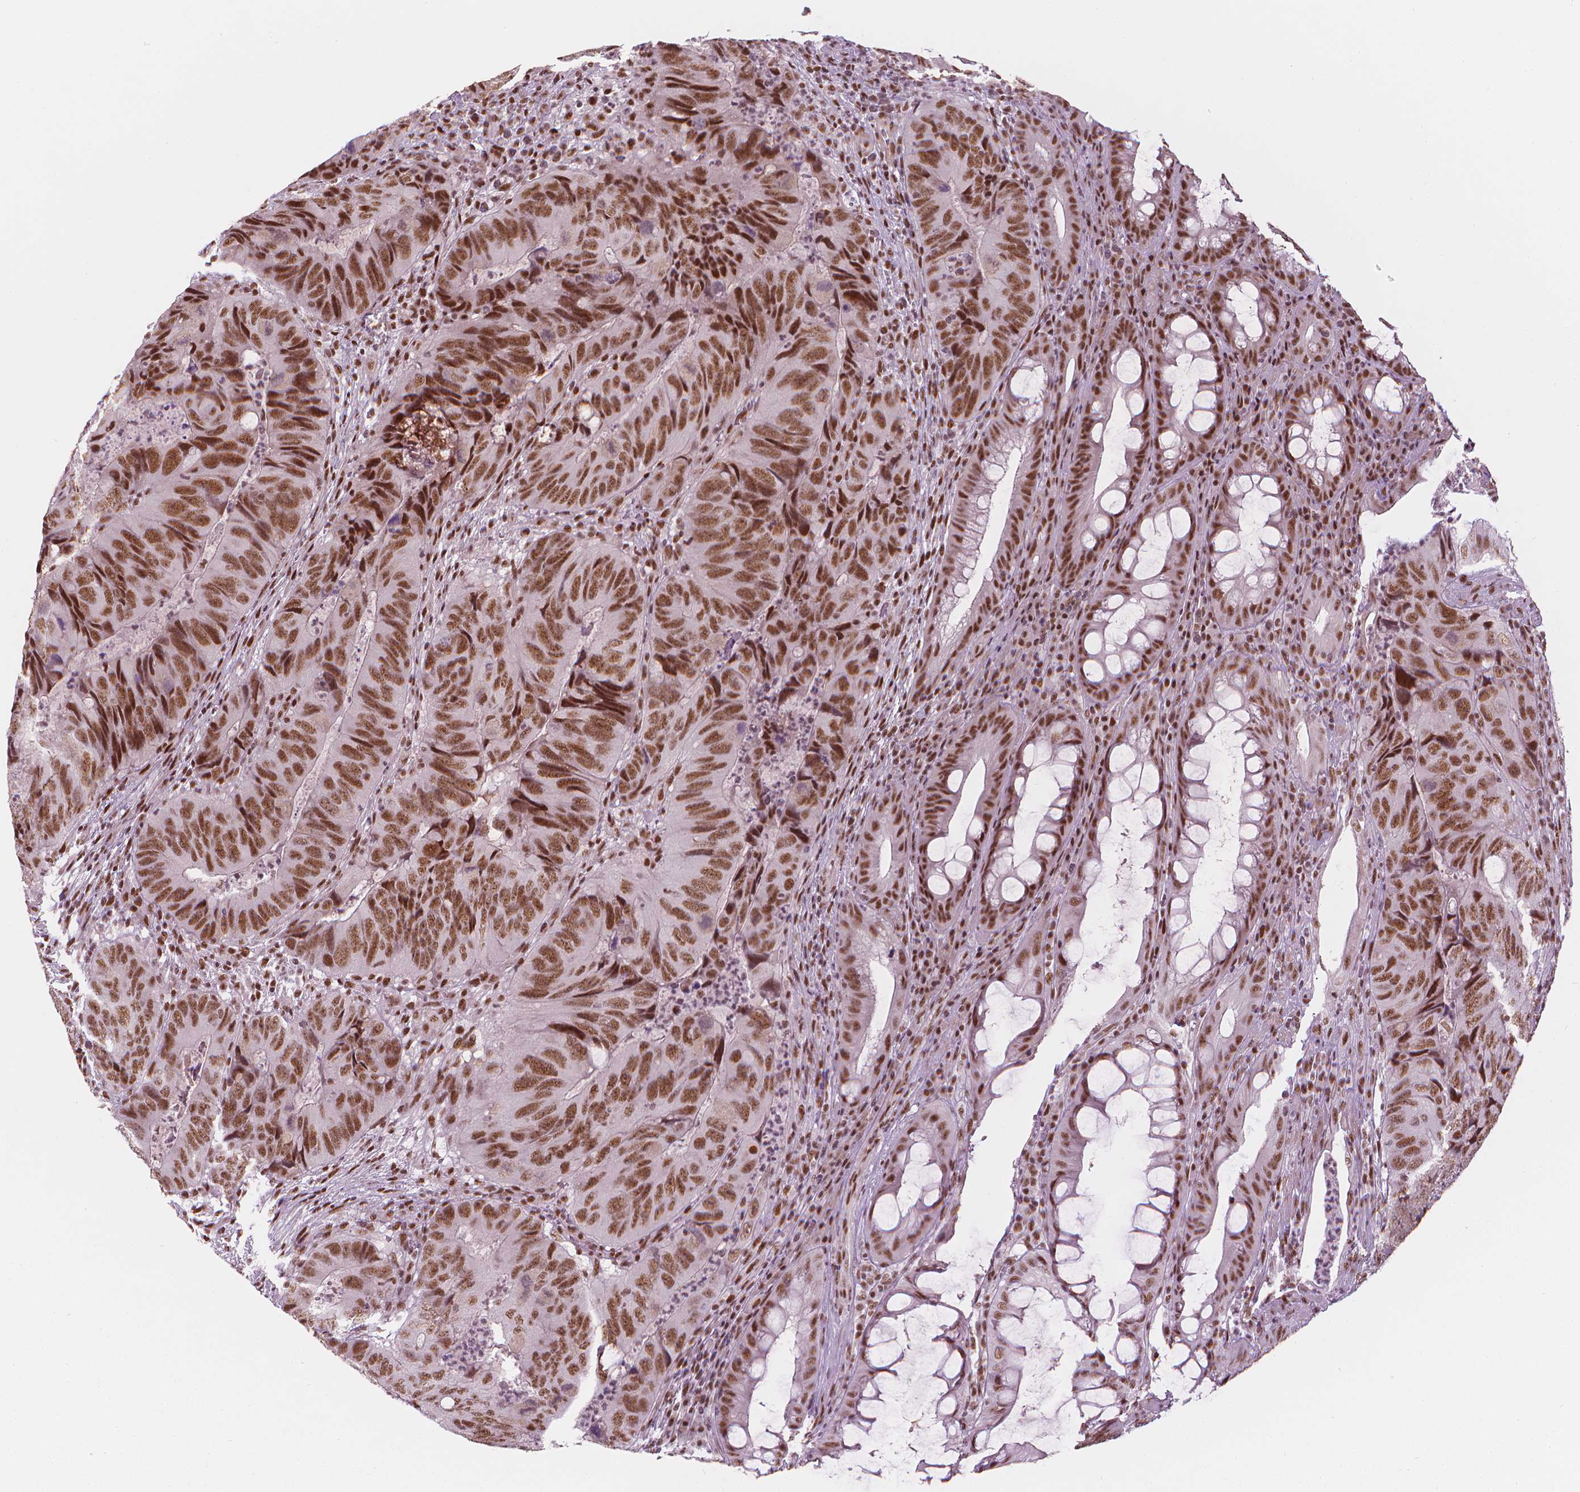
{"staining": {"intensity": "moderate", "quantity": ">75%", "location": "nuclear"}, "tissue": "colorectal cancer", "cell_type": "Tumor cells", "image_type": "cancer", "snomed": [{"axis": "morphology", "description": "Adenocarcinoma, NOS"}, {"axis": "topography", "description": "Colon"}], "caption": "About >75% of tumor cells in colorectal cancer reveal moderate nuclear protein expression as visualized by brown immunohistochemical staining.", "gene": "ELF2", "patient": {"sex": "male", "age": 79}}